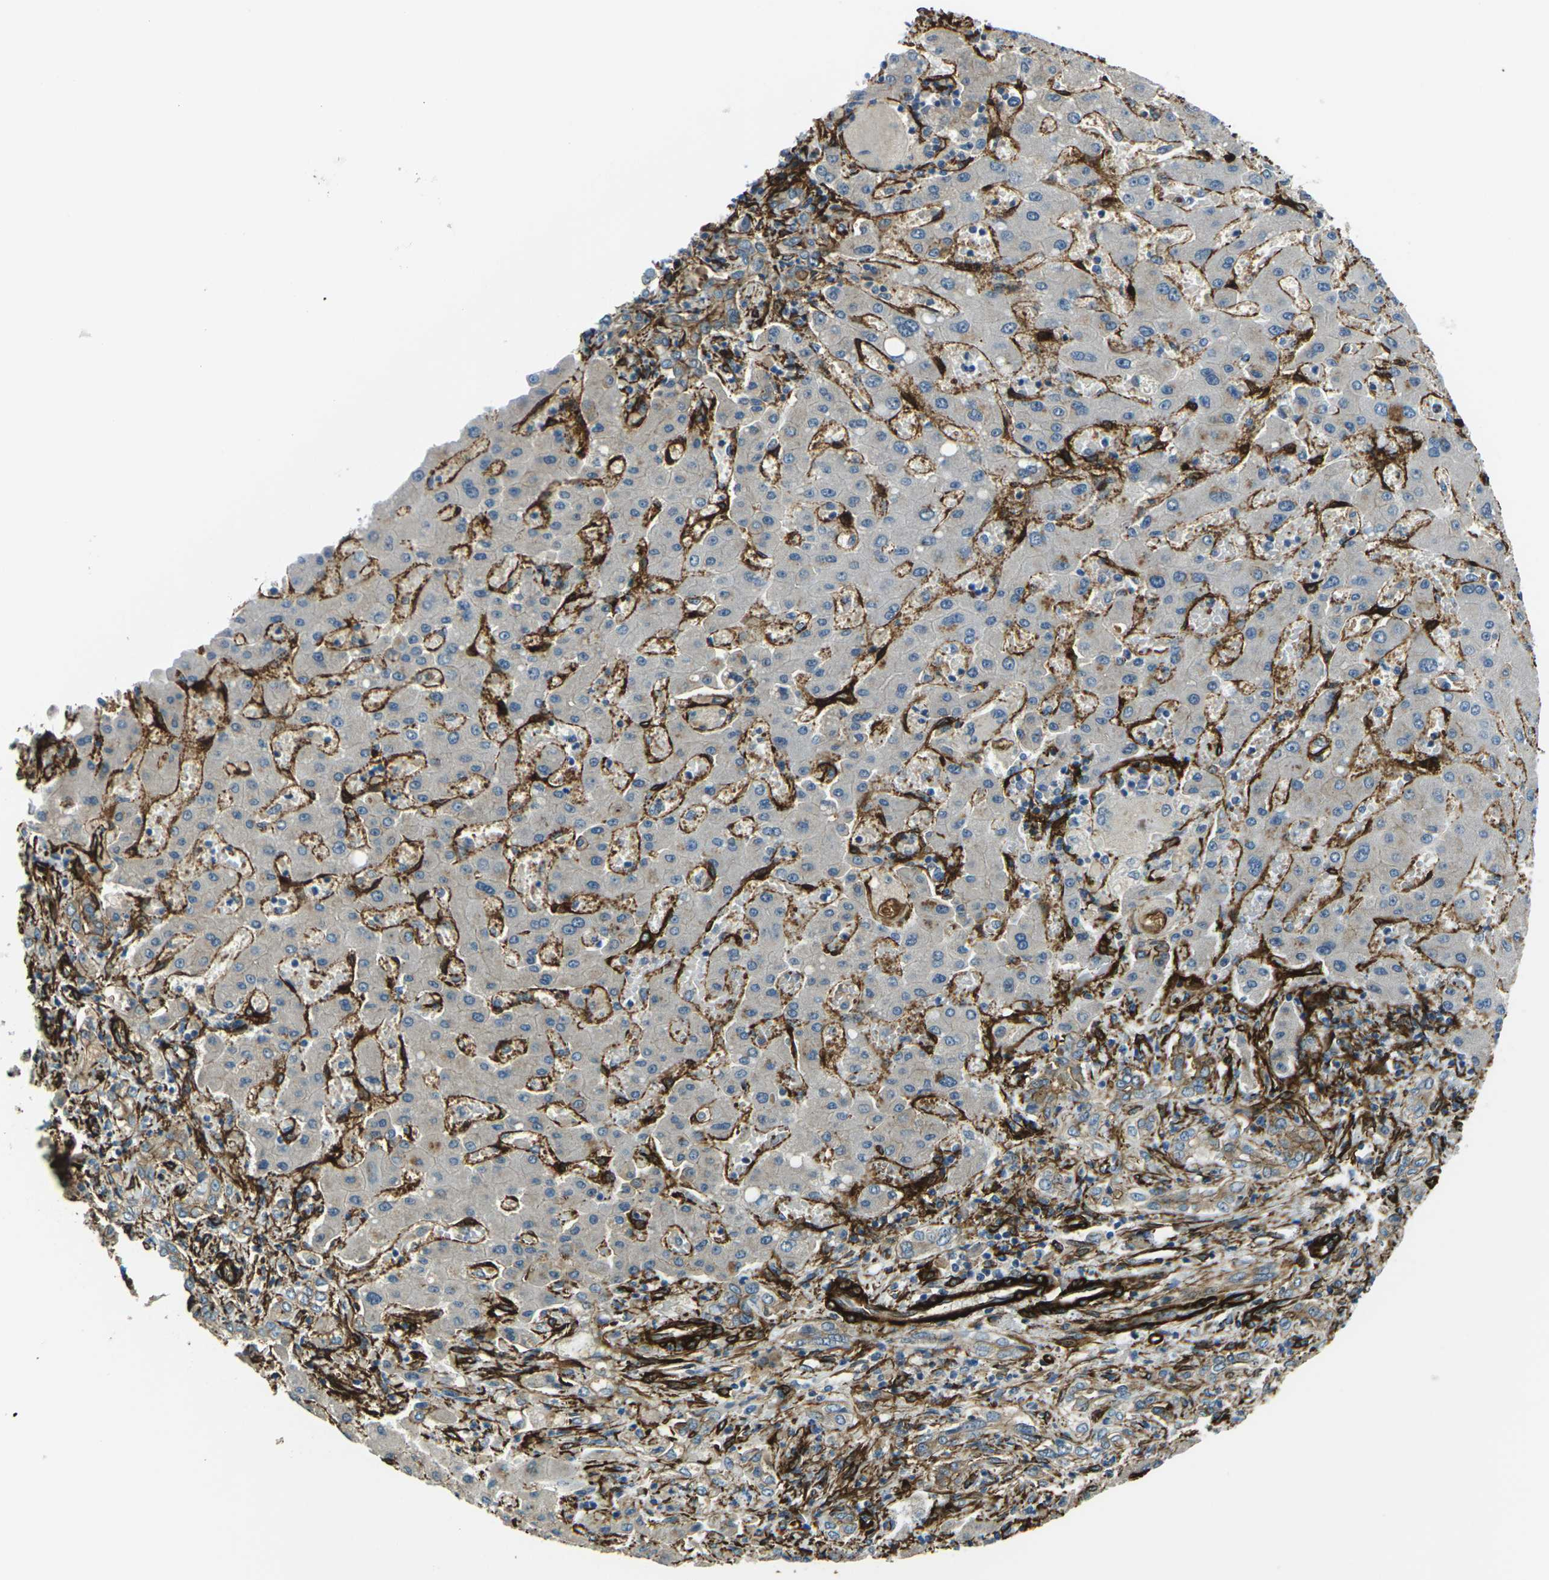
{"staining": {"intensity": "negative", "quantity": "none", "location": "none"}, "tissue": "liver cancer", "cell_type": "Tumor cells", "image_type": "cancer", "snomed": [{"axis": "morphology", "description": "Cholangiocarcinoma"}, {"axis": "topography", "description": "Liver"}], "caption": "The photomicrograph demonstrates no staining of tumor cells in cholangiocarcinoma (liver).", "gene": "GRAMD1C", "patient": {"sex": "male", "age": 50}}